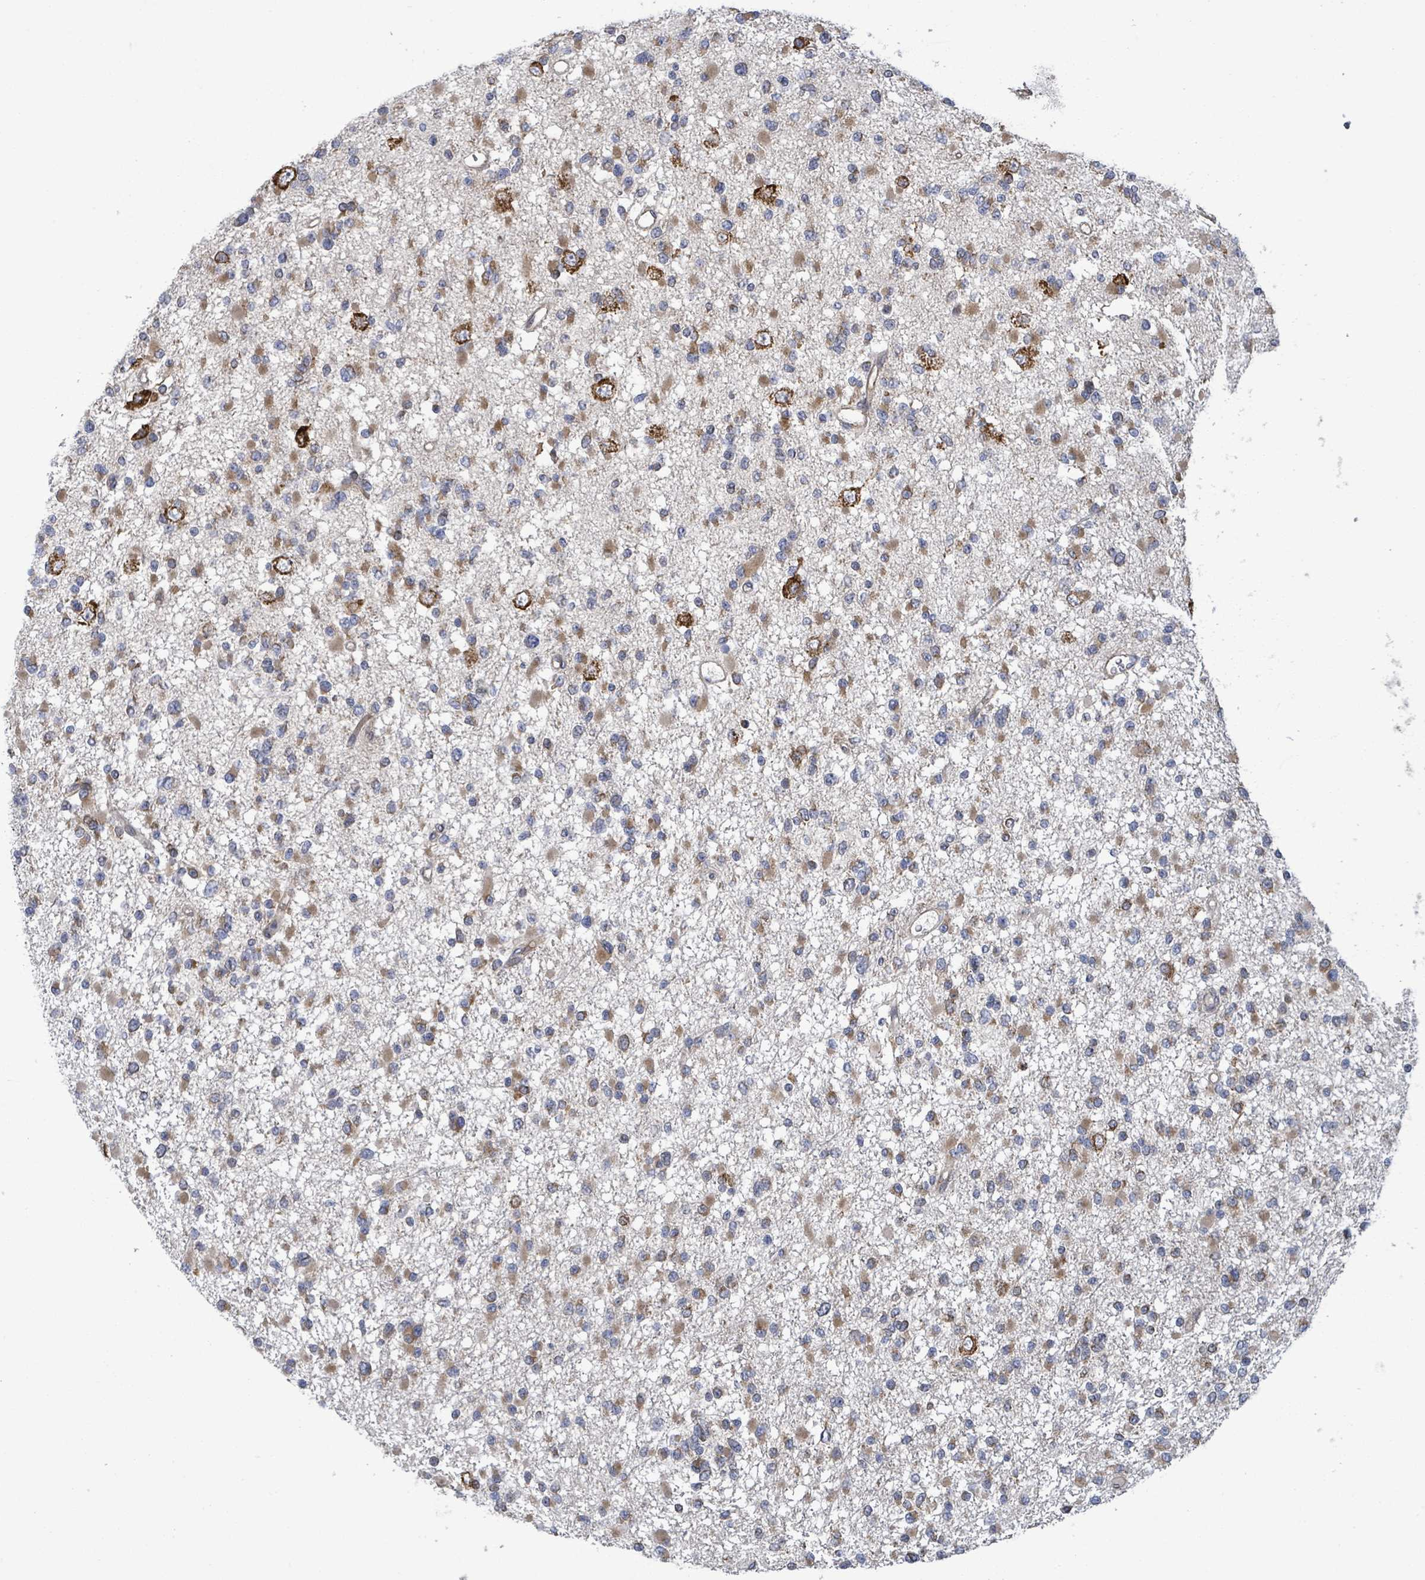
{"staining": {"intensity": "moderate", "quantity": ">75%", "location": "cytoplasmic/membranous"}, "tissue": "glioma", "cell_type": "Tumor cells", "image_type": "cancer", "snomed": [{"axis": "morphology", "description": "Glioma, malignant, Low grade"}, {"axis": "topography", "description": "Brain"}], "caption": "Immunohistochemistry image of human malignant low-grade glioma stained for a protein (brown), which shows medium levels of moderate cytoplasmic/membranous staining in approximately >75% of tumor cells.", "gene": "NOMO1", "patient": {"sex": "female", "age": 22}}